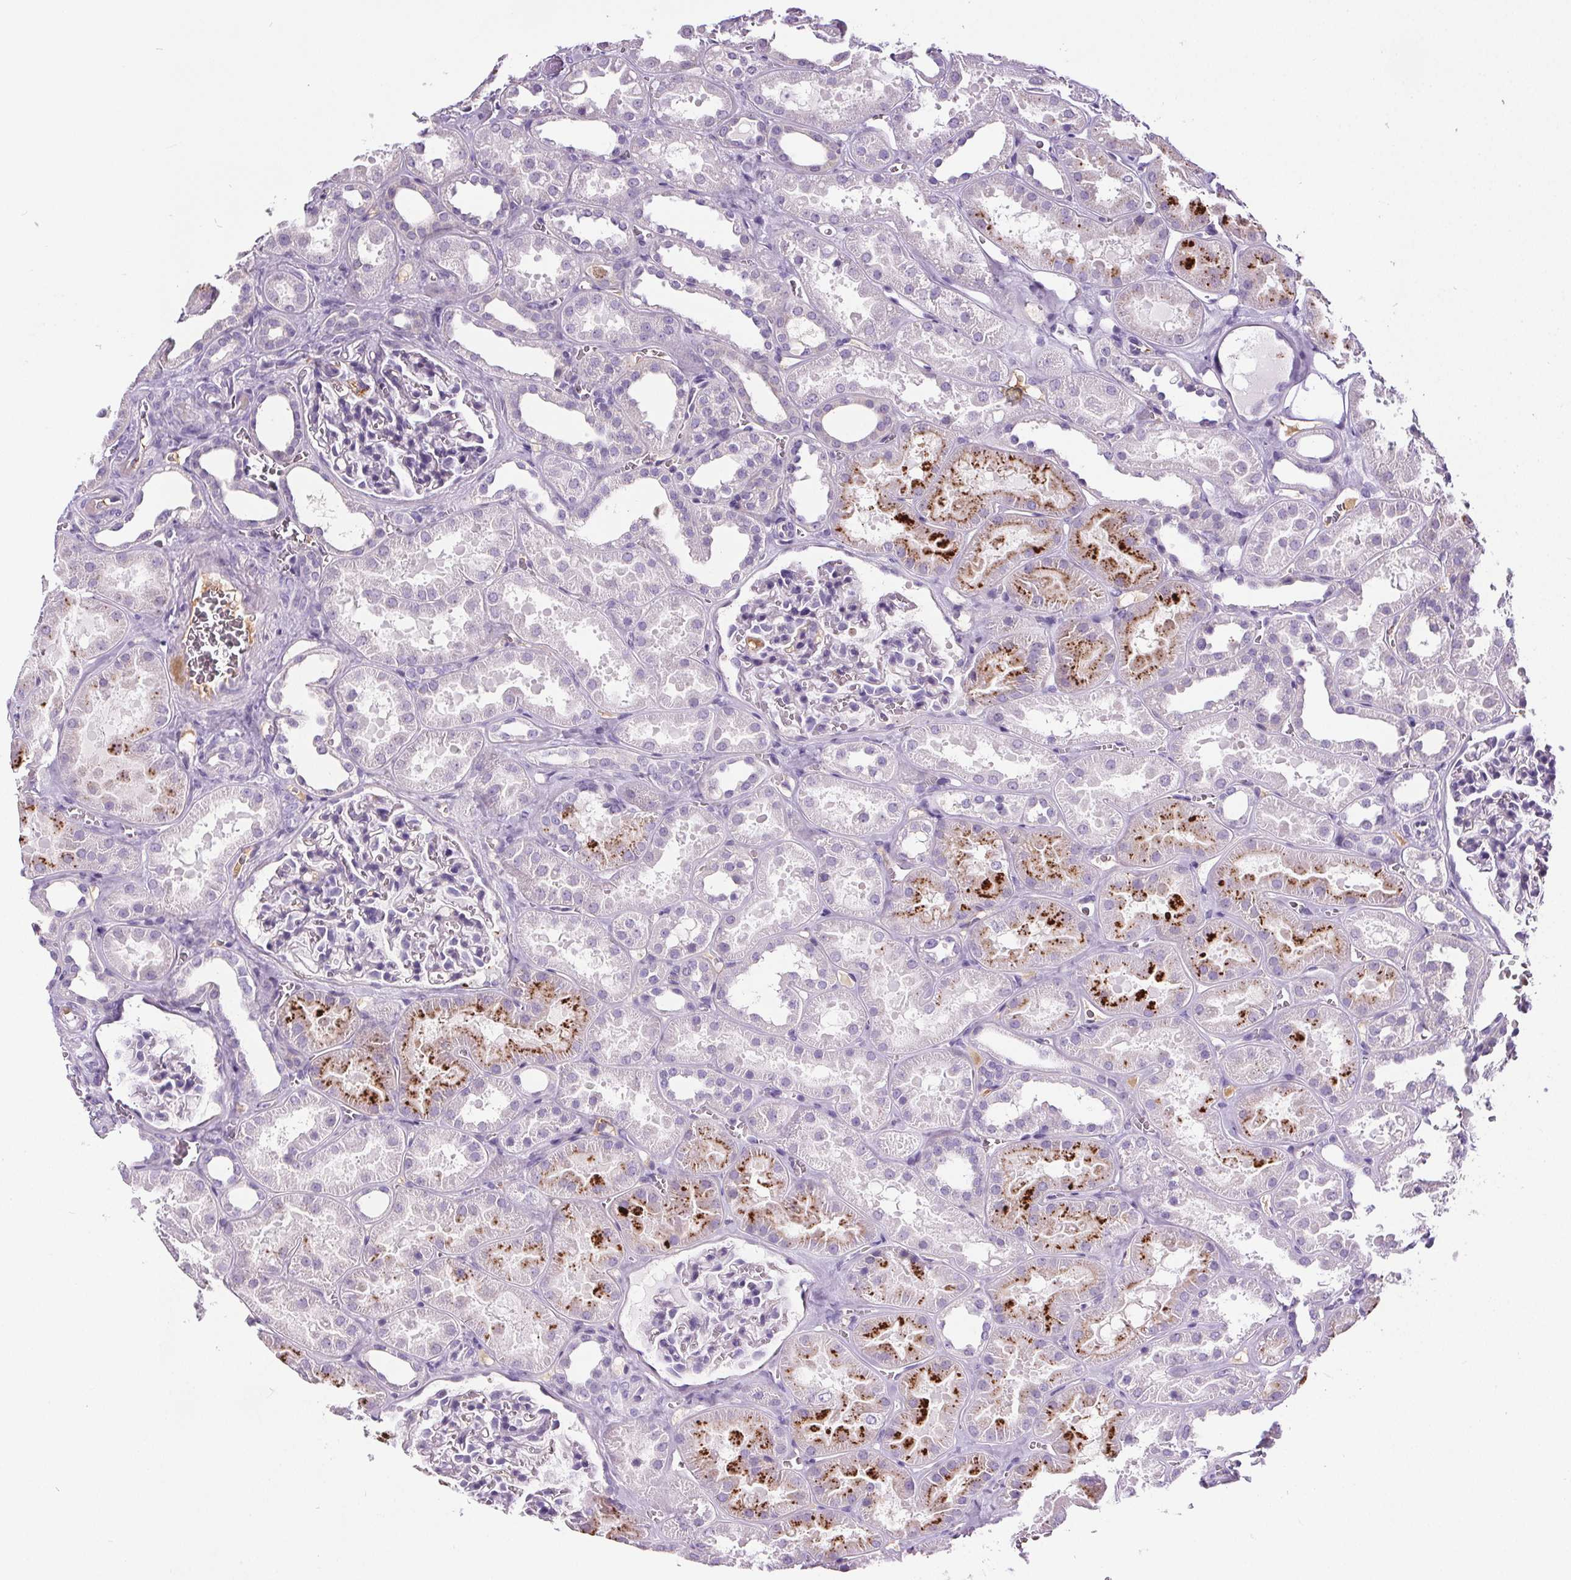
{"staining": {"intensity": "negative", "quantity": "none", "location": "none"}, "tissue": "kidney", "cell_type": "Cells in glomeruli", "image_type": "normal", "snomed": [{"axis": "morphology", "description": "Normal tissue, NOS"}, {"axis": "topography", "description": "Kidney"}], "caption": "The photomicrograph exhibits no significant expression in cells in glomeruli of kidney.", "gene": "CD5L", "patient": {"sex": "female", "age": 41}}